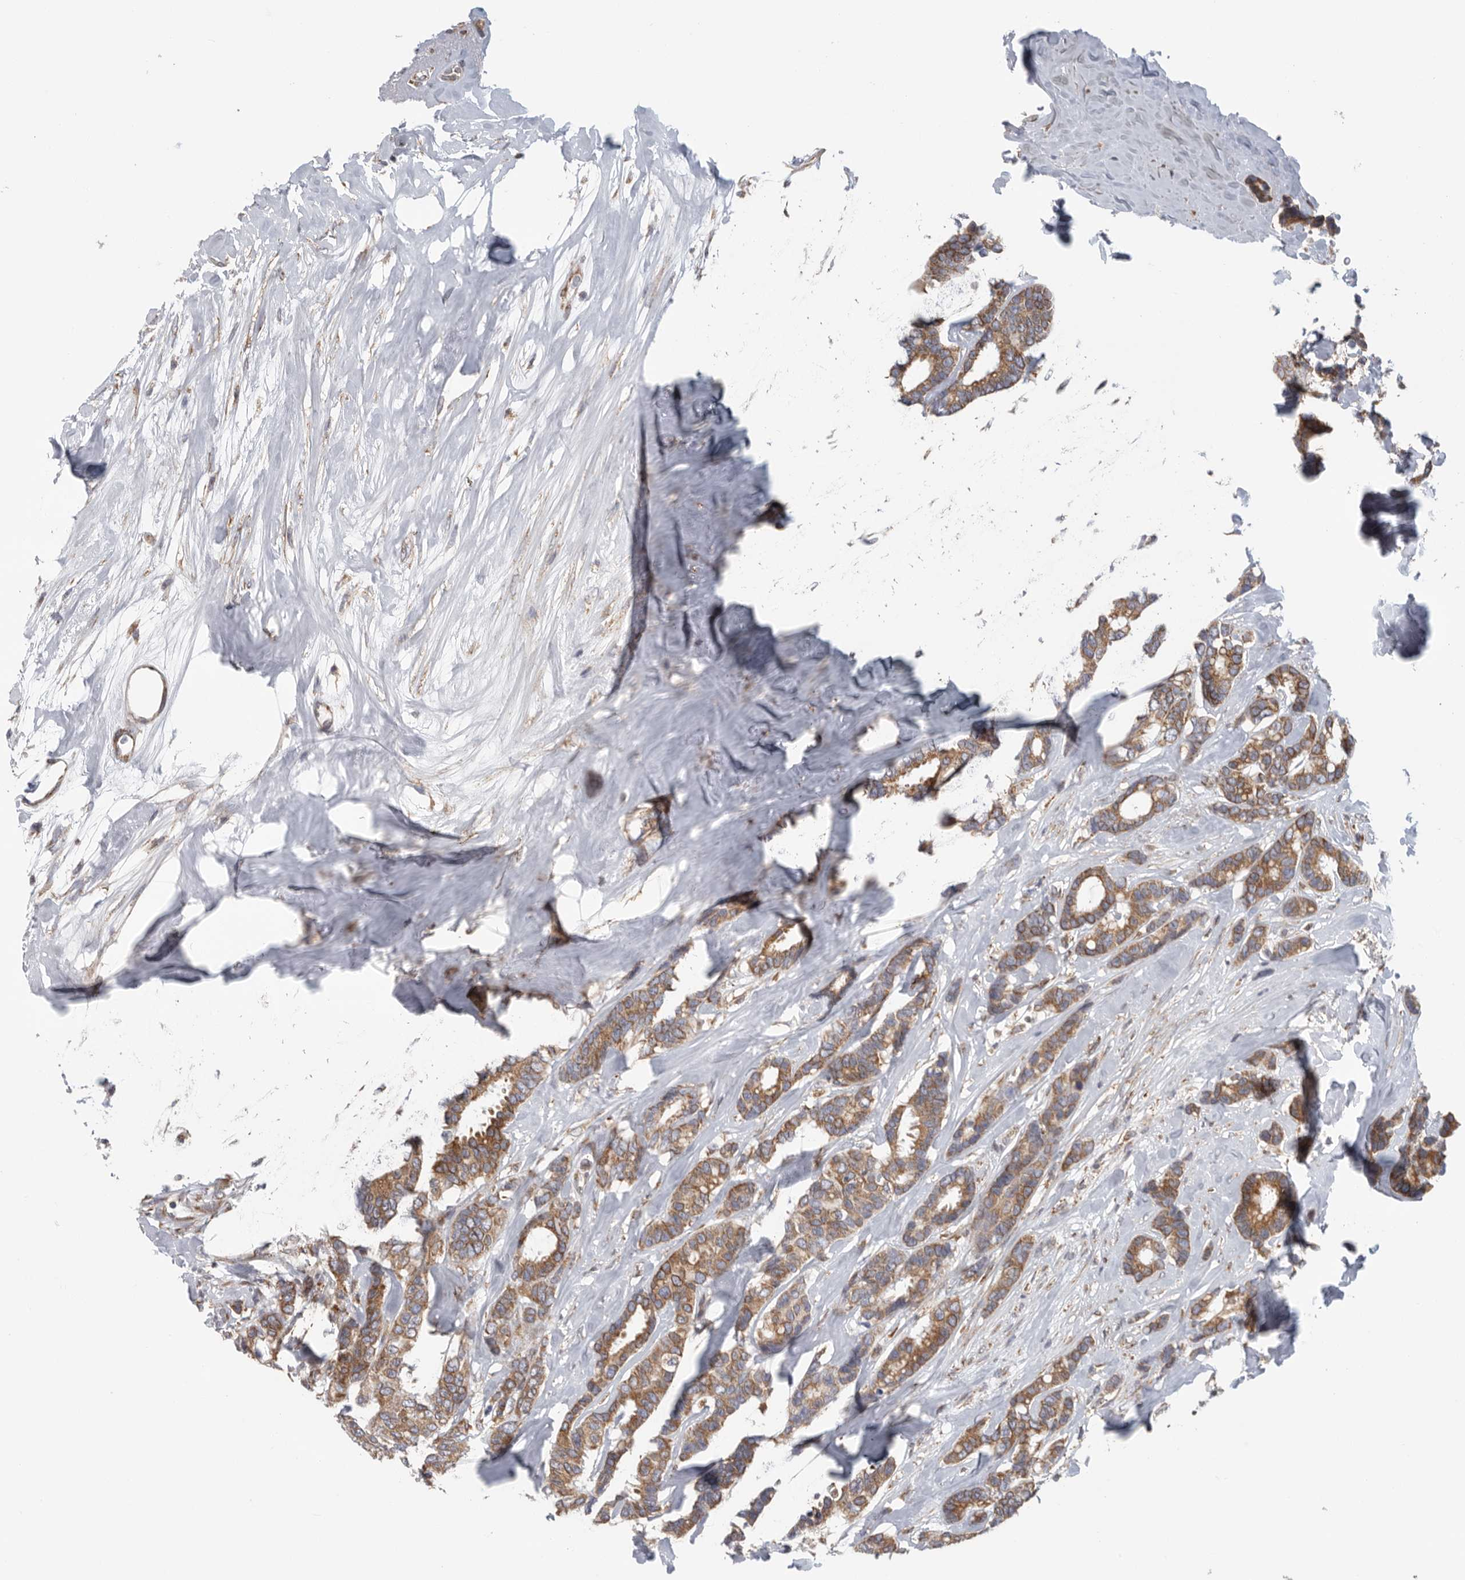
{"staining": {"intensity": "moderate", "quantity": ">75%", "location": "cytoplasmic/membranous"}, "tissue": "breast cancer", "cell_type": "Tumor cells", "image_type": "cancer", "snomed": [{"axis": "morphology", "description": "Duct carcinoma"}, {"axis": "topography", "description": "Breast"}], "caption": "Tumor cells exhibit medium levels of moderate cytoplasmic/membranous staining in approximately >75% of cells in breast cancer (intraductal carcinoma).", "gene": "FKBP8", "patient": {"sex": "female", "age": 87}}